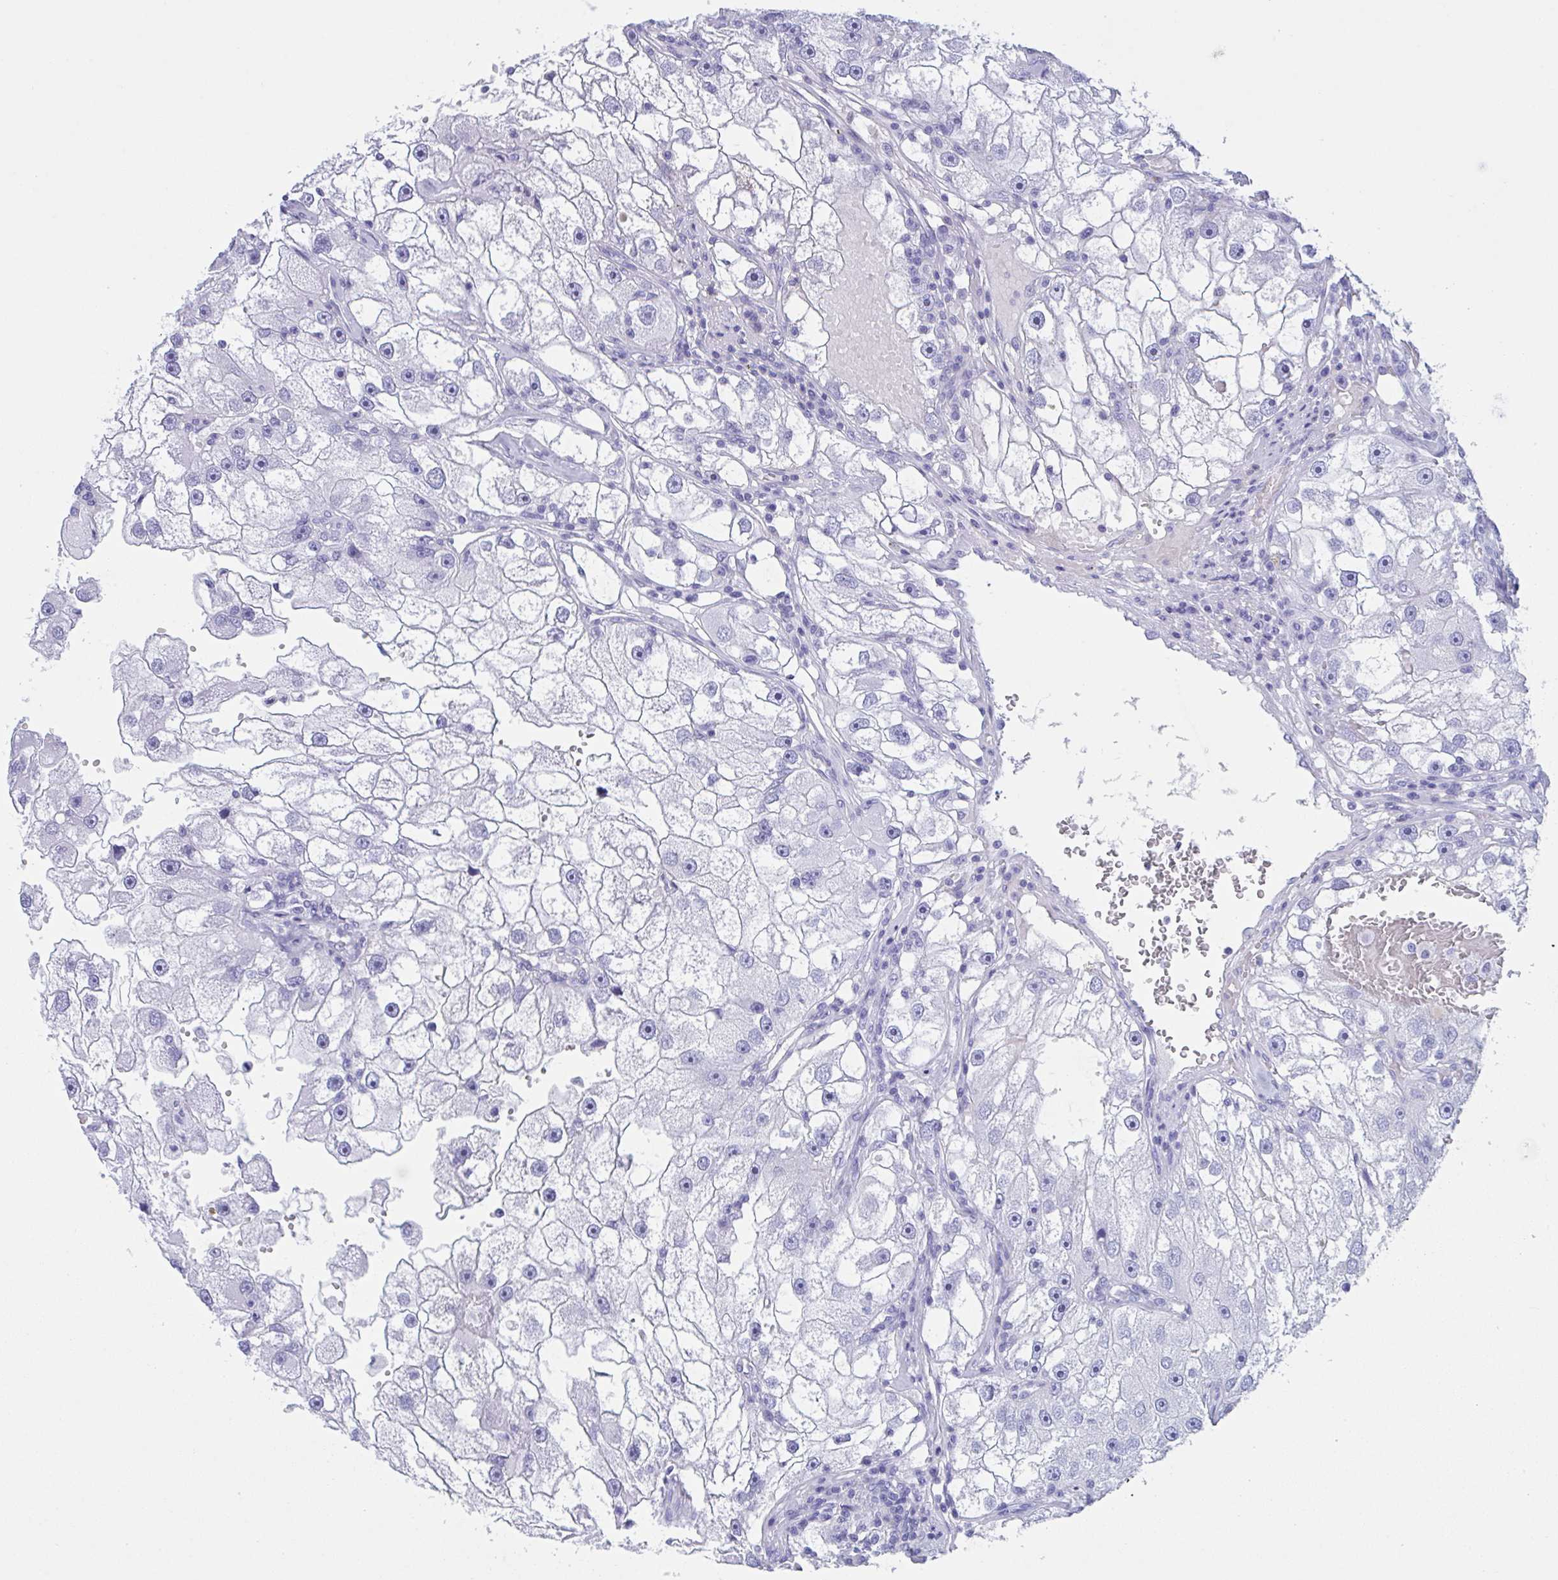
{"staining": {"intensity": "negative", "quantity": "none", "location": "none"}, "tissue": "renal cancer", "cell_type": "Tumor cells", "image_type": "cancer", "snomed": [{"axis": "morphology", "description": "Adenocarcinoma, NOS"}, {"axis": "topography", "description": "Kidney"}], "caption": "DAB immunohistochemical staining of renal adenocarcinoma demonstrates no significant positivity in tumor cells.", "gene": "ZNF850", "patient": {"sex": "male", "age": 63}}